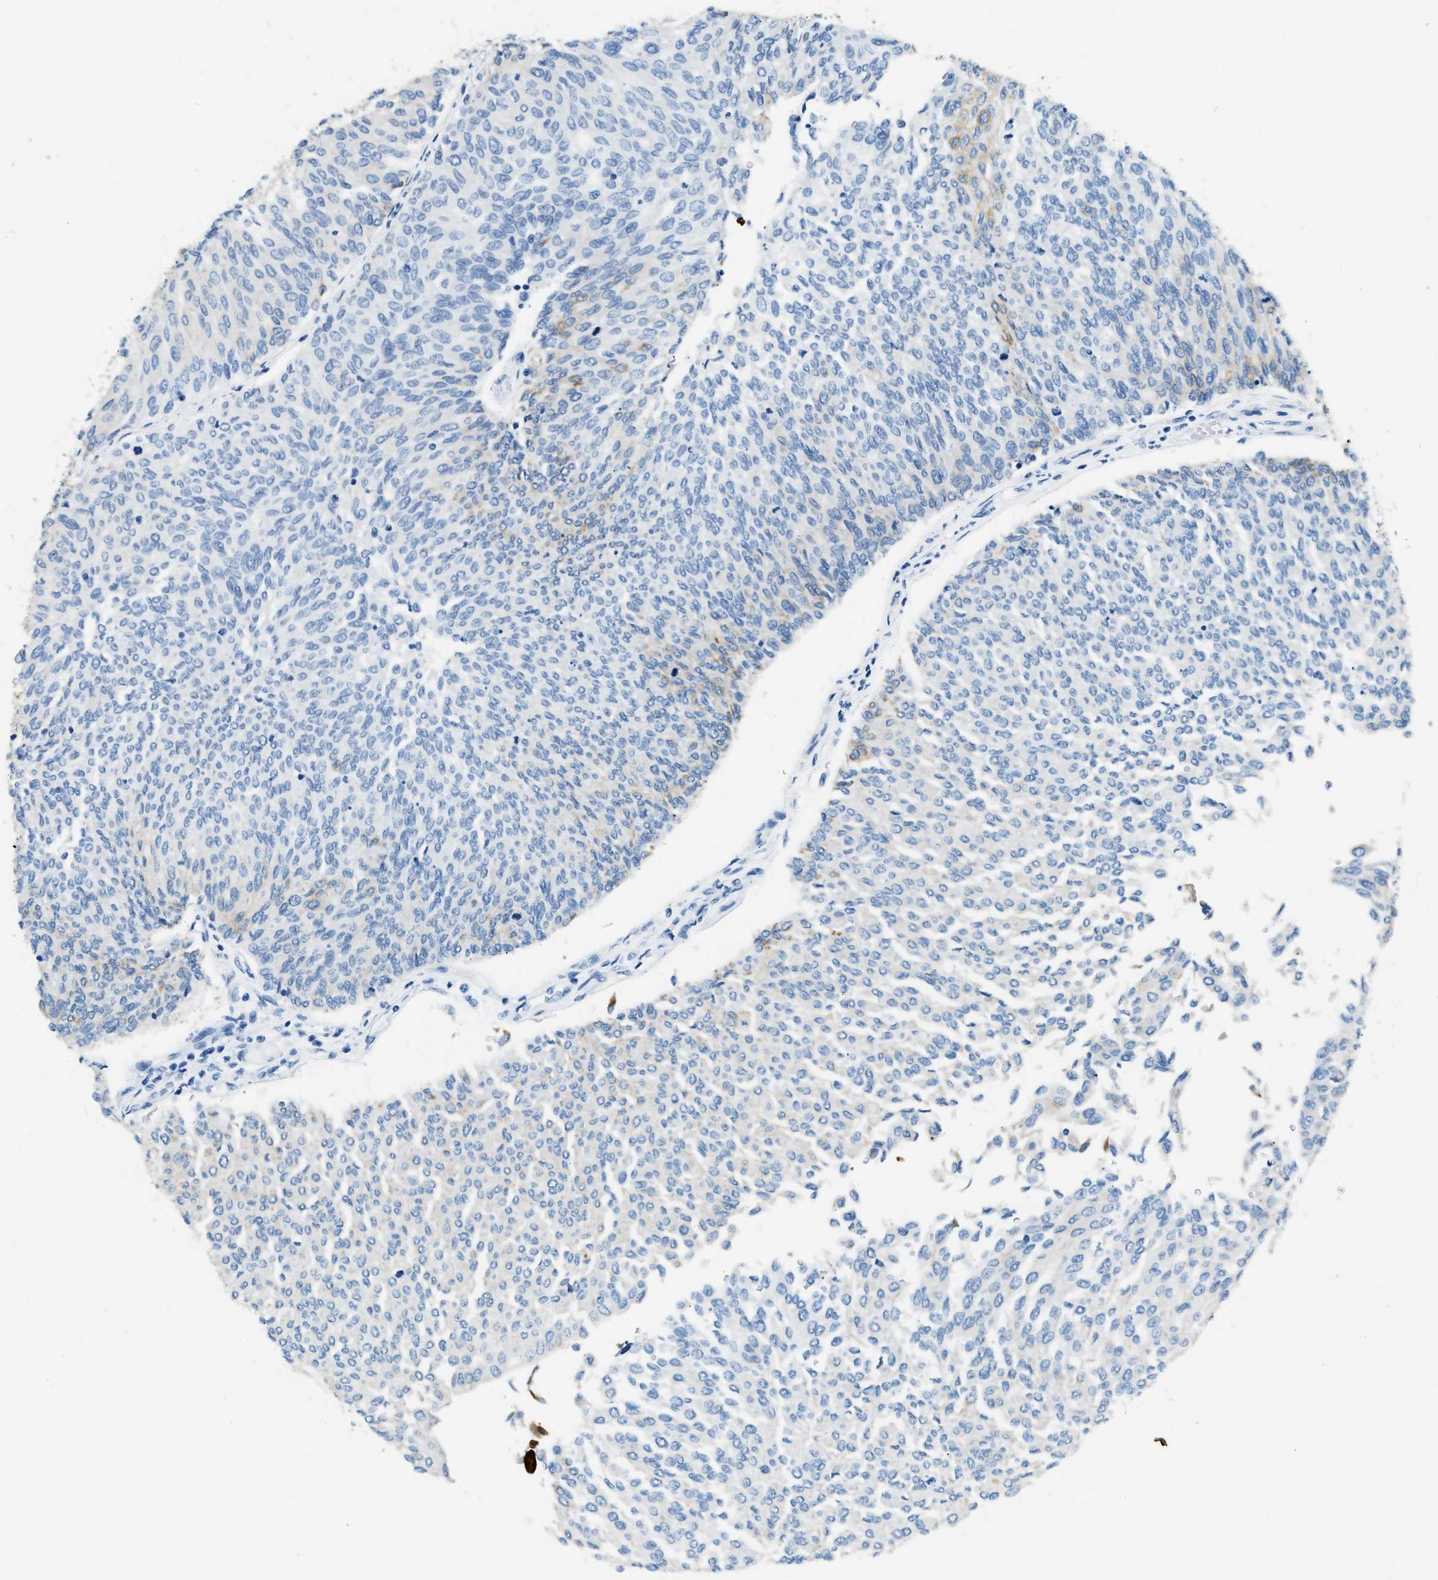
{"staining": {"intensity": "weak", "quantity": "<25%", "location": "cytoplasmic/membranous"}, "tissue": "urothelial cancer", "cell_type": "Tumor cells", "image_type": "cancer", "snomed": [{"axis": "morphology", "description": "Urothelial carcinoma, Low grade"}, {"axis": "topography", "description": "Urinary bladder"}], "caption": "The immunohistochemistry (IHC) histopathology image has no significant expression in tumor cells of urothelial carcinoma (low-grade) tissue.", "gene": "CFAP20", "patient": {"sex": "female", "age": 79}}